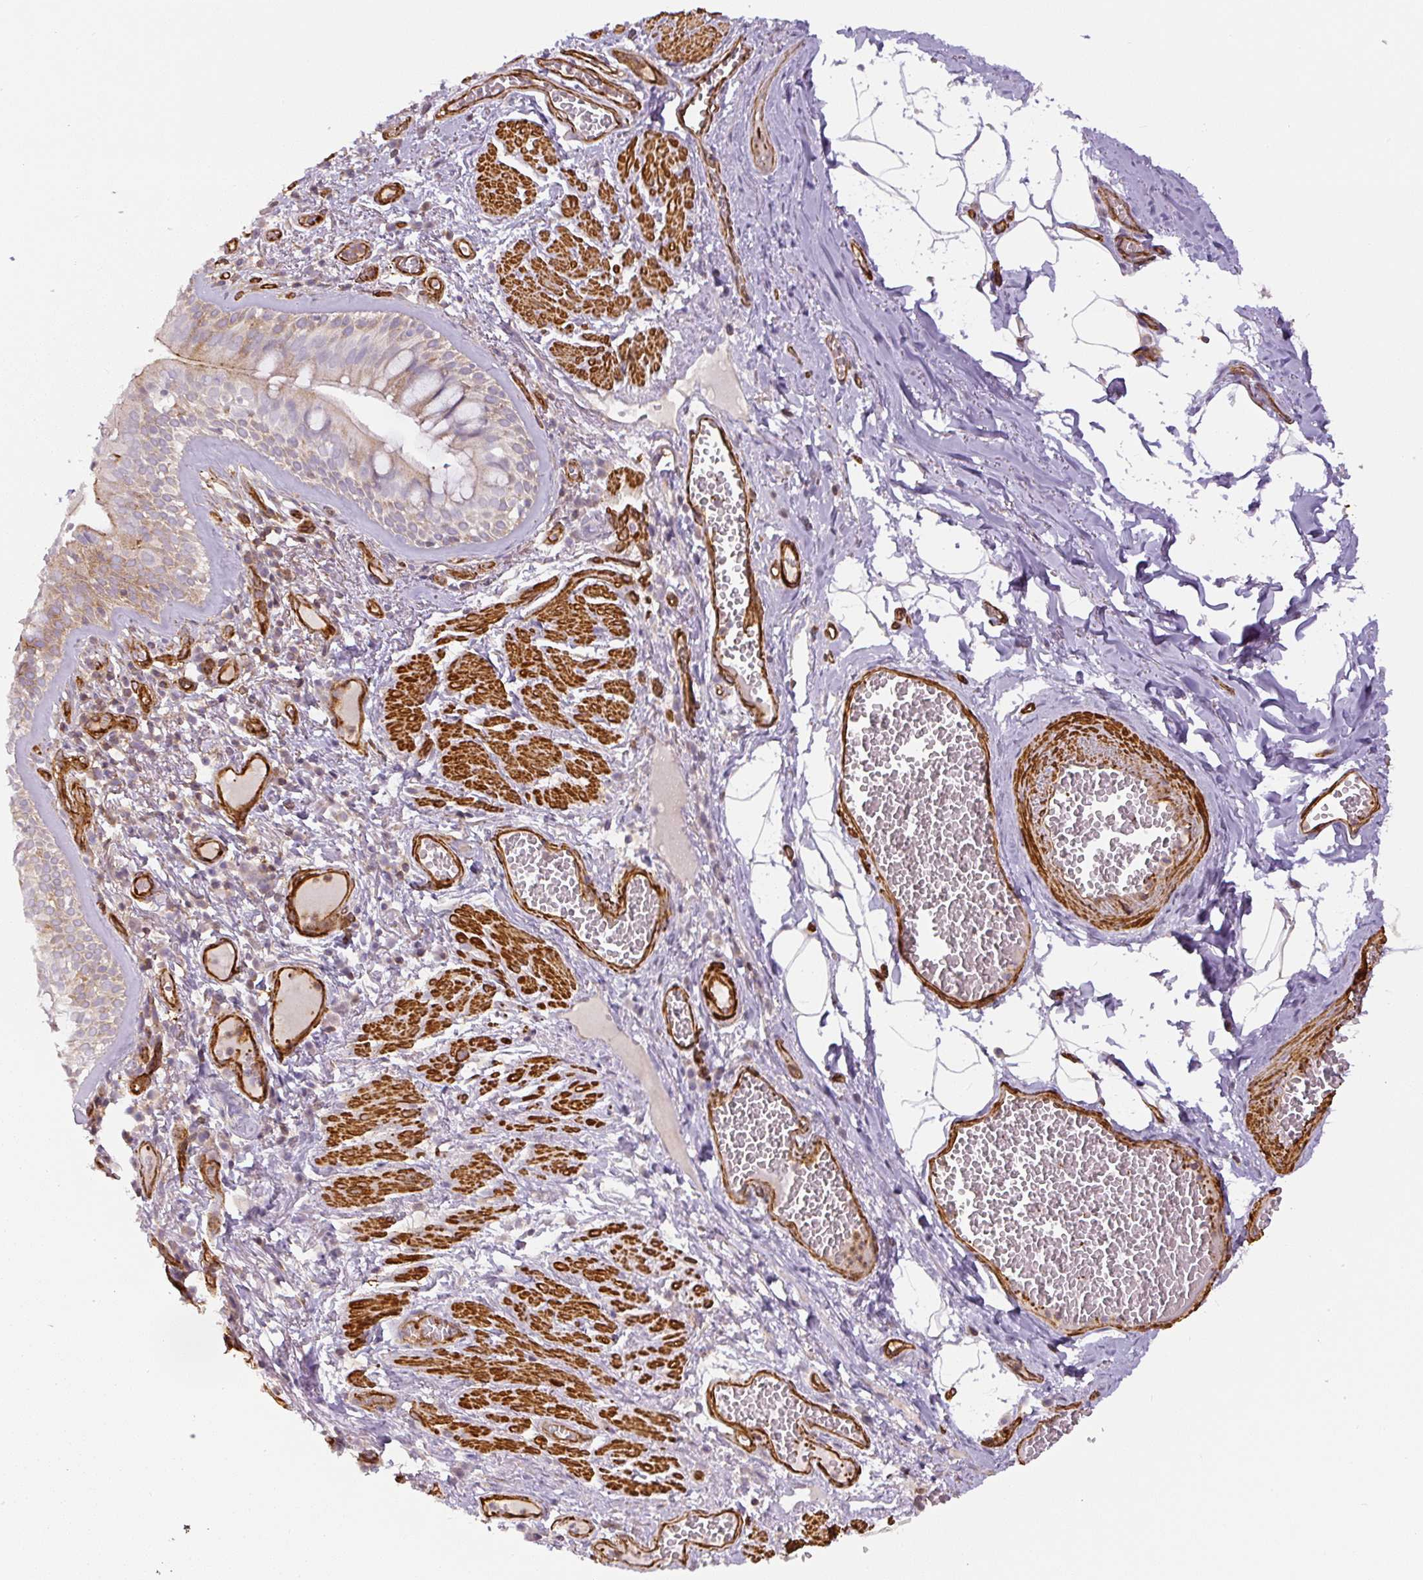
{"staining": {"intensity": "weak", "quantity": "<25%", "location": "cytoplasmic/membranous"}, "tissue": "bronchus", "cell_type": "Respiratory epithelial cells", "image_type": "normal", "snomed": [{"axis": "morphology", "description": "Normal tissue, NOS"}, {"axis": "topography", "description": "Cartilage tissue"}, {"axis": "topography", "description": "Bronchus"}], "caption": "High power microscopy micrograph of an IHC histopathology image of unremarkable bronchus, revealing no significant positivity in respiratory epithelial cells. Brightfield microscopy of IHC stained with DAB (3,3'-diaminobenzidine) (brown) and hematoxylin (blue), captured at high magnification.", "gene": "MYL12A", "patient": {"sex": "male", "age": 78}}